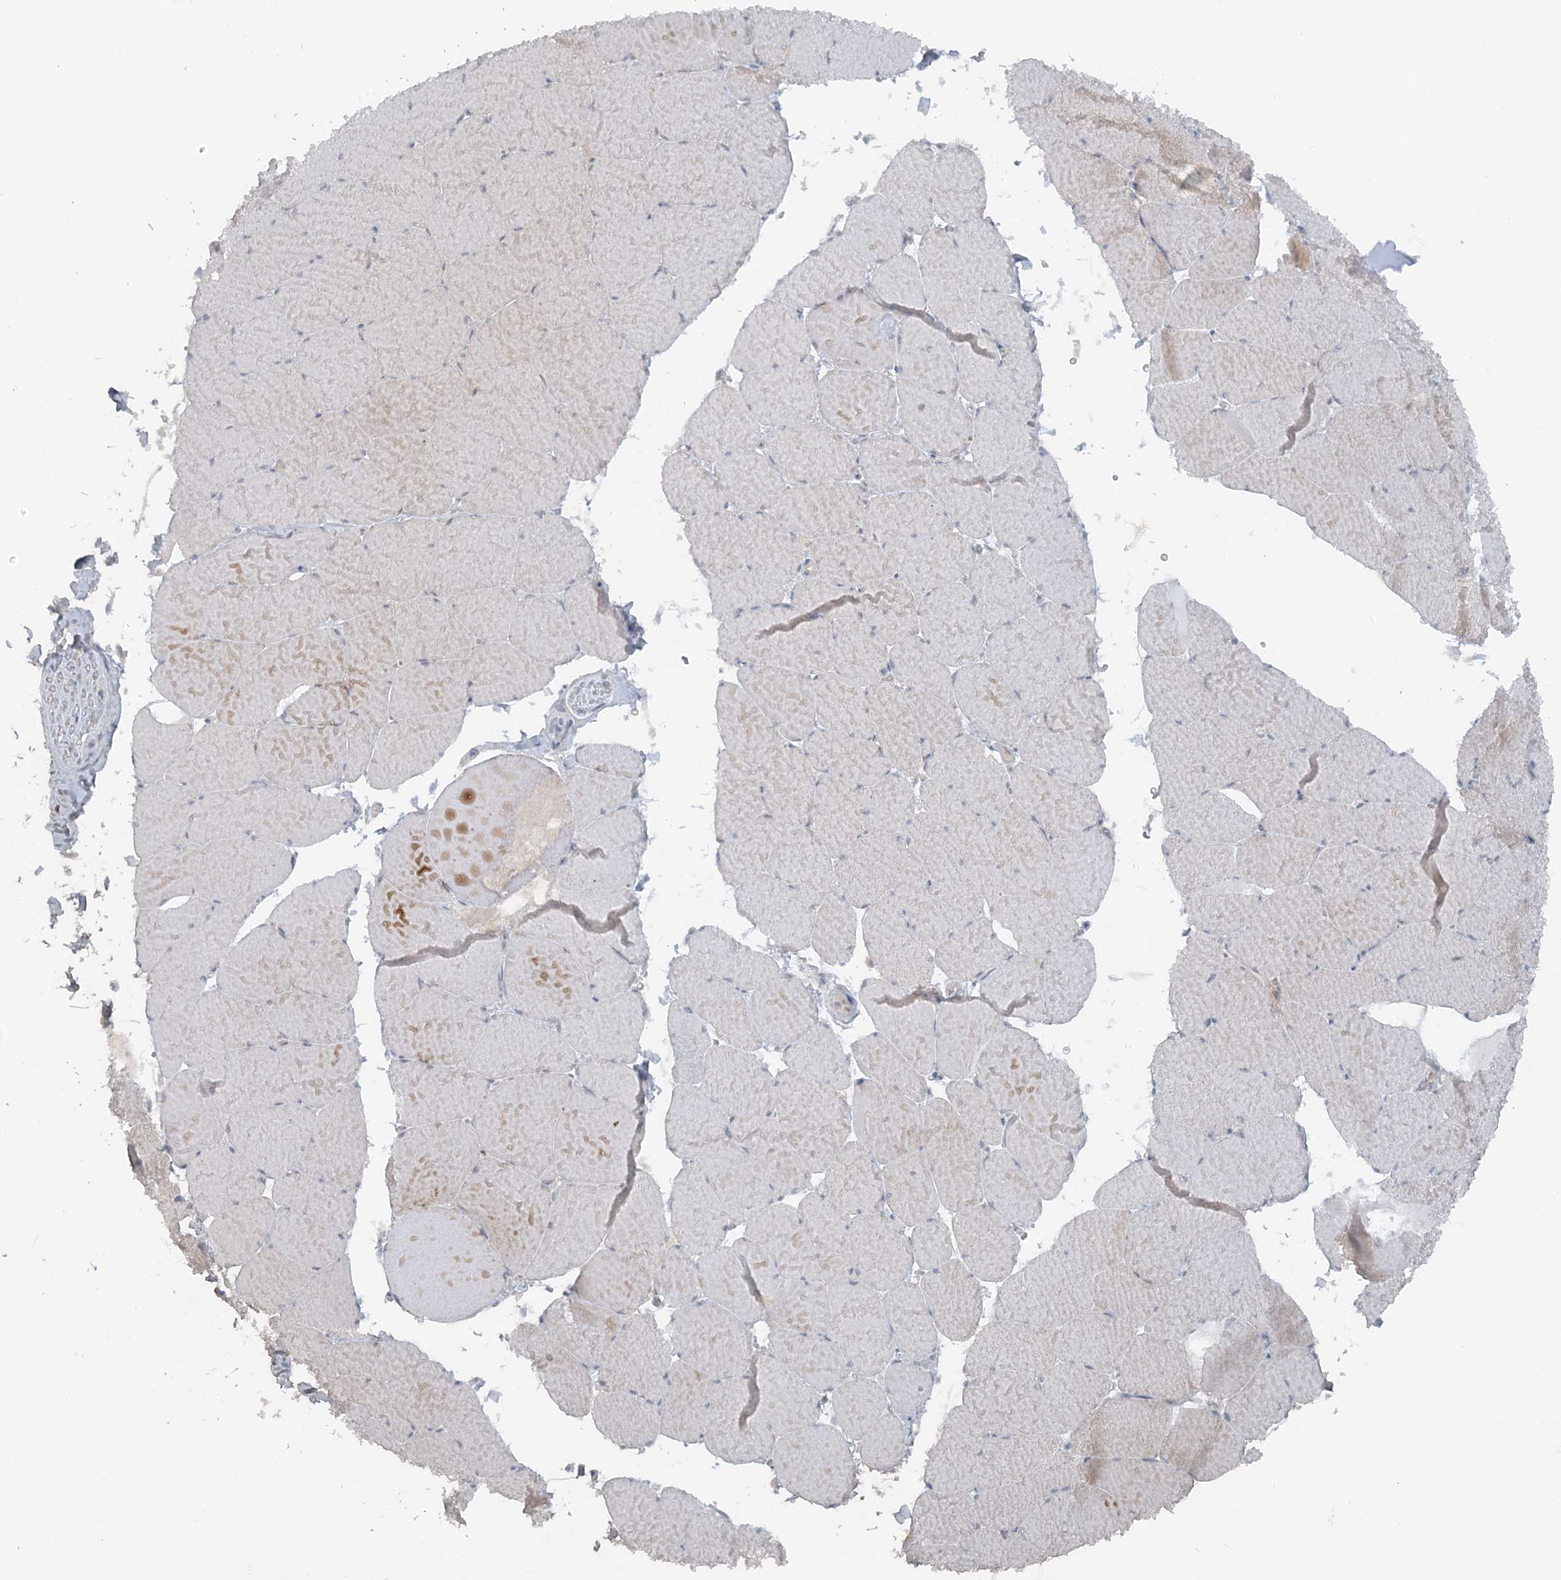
{"staining": {"intensity": "weak", "quantity": "<25%", "location": "cytoplasmic/membranous"}, "tissue": "skeletal muscle", "cell_type": "Myocytes", "image_type": "normal", "snomed": [{"axis": "morphology", "description": "Normal tissue, NOS"}, {"axis": "topography", "description": "Skeletal muscle"}, {"axis": "topography", "description": "Head-Neck"}], "caption": "Skeletal muscle stained for a protein using IHC reveals no staining myocytes.", "gene": "ATP11A", "patient": {"sex": "male", "age": 66}}